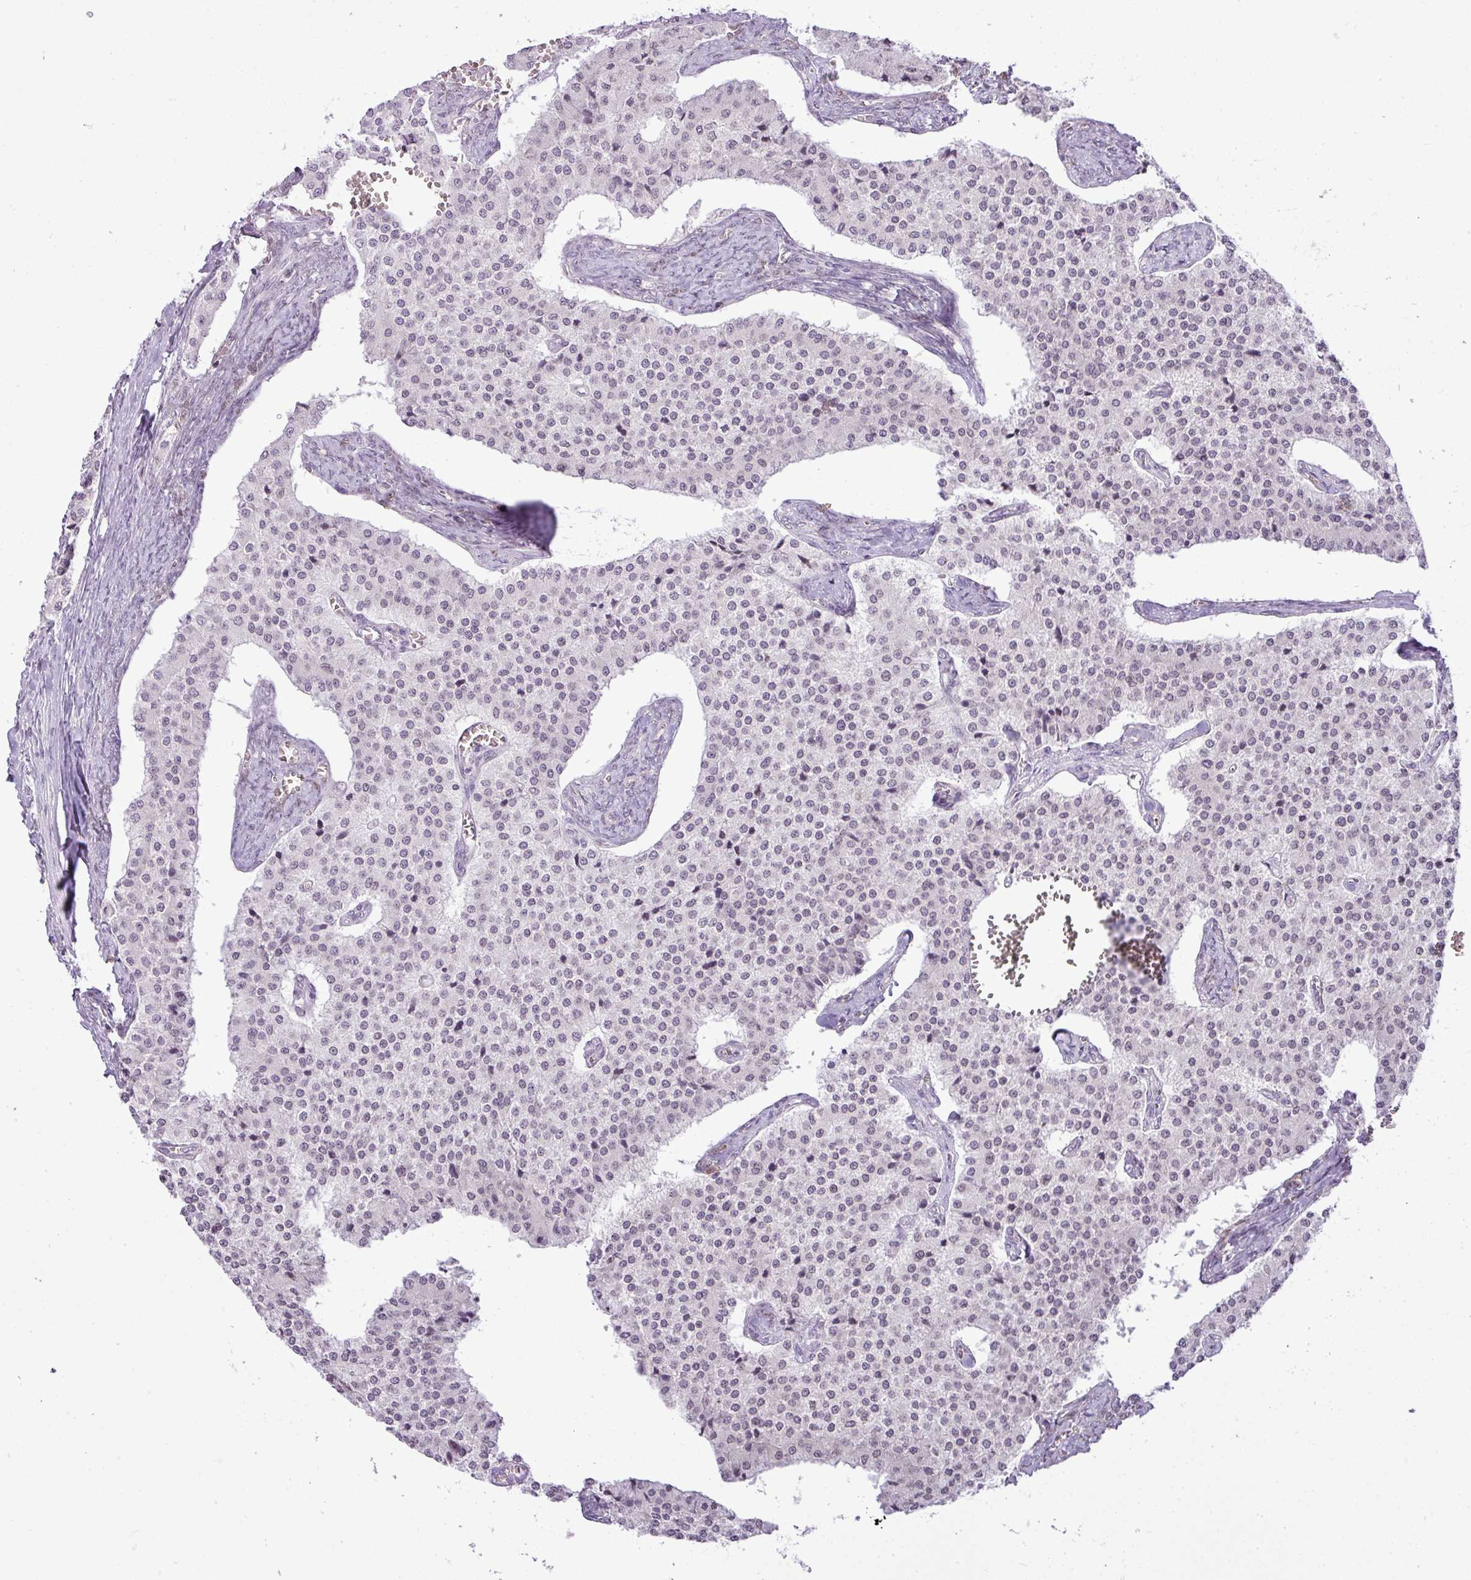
{"staining": {"intensity": "negative", "quantity": "none", "location": "none"}, "tissue": "carcinoid", "cell_type": "Tumor cells", "image_type": "cancer", "snomed": [{"axis": "morphology", "description": "Carcinoid, malignant, NOS"}, {"axis": "topography", "description": "Colon"}], "caption": "This micrograph is of malignant carcinoid stained with immunohistochemistry (IHC) to label a protein in brown with the nuclei are counter-stained blue. There is no expression in tumor cells.", "gene": "COX18", "patient": {"sex": "female", "age": 52}}